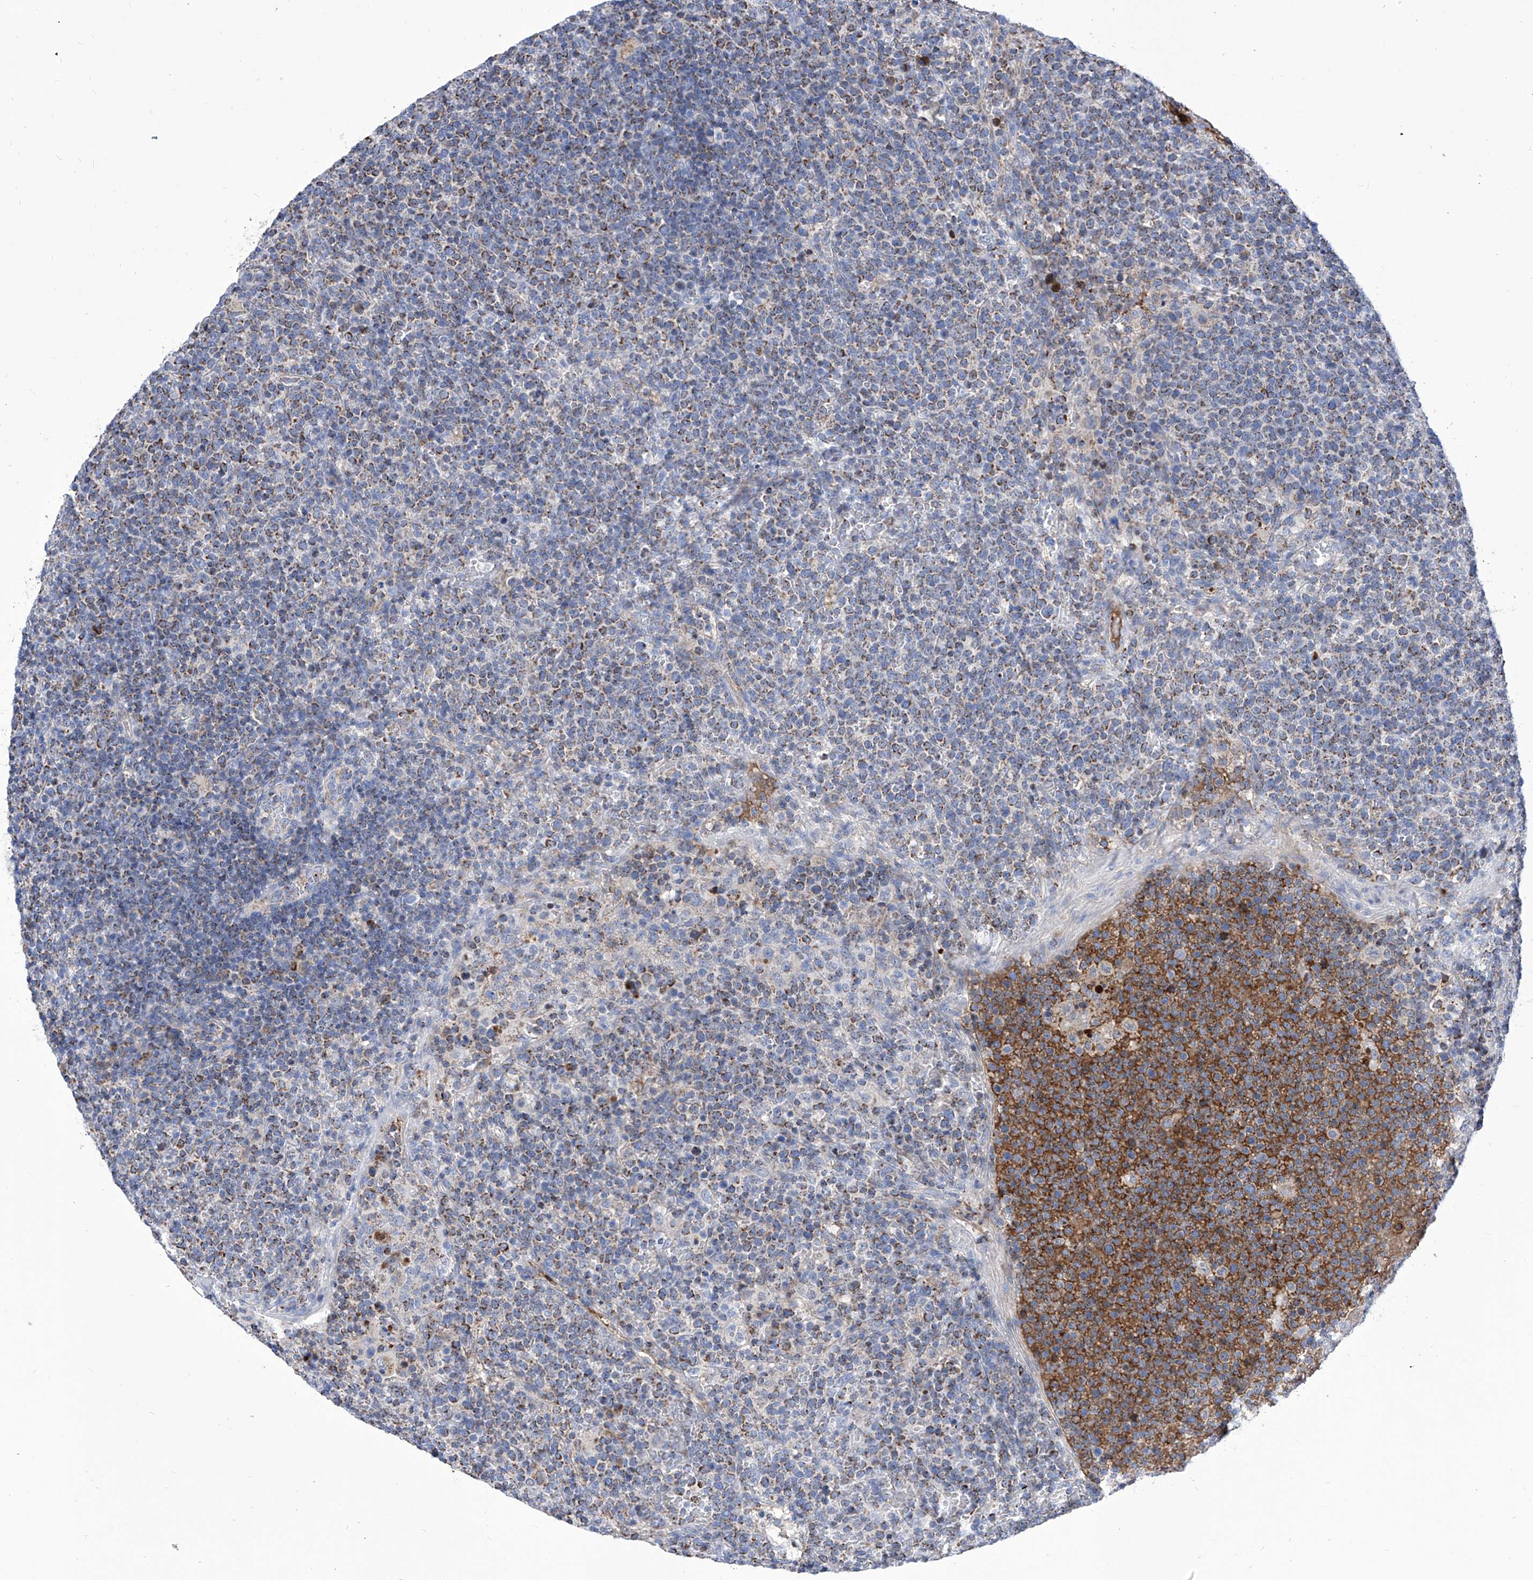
{"staining": {"intensity": "moderate", "quantity": "25%-75%", "location": "cytoplasmic/membranous"}, "tissue": "lymphoma", "cell_type": "Tumor cells", "image_type": "cancer", "snomed": [{"axis": "morphology", "description": "Malignant lymphoma, non-Hodgkin's type, High grade"}, {"axis": "topography", "description": "Lymph node"}], "caption": "Immunohistochemistry (IHC) of high-grade malignant lymphoma, non-Hodgkin's type shows medium levels of moderate cytoplasmic/membranous staining in about 25%-75% of tumor cells.", "gene": "SRBD1", "patient": {"sex": "male", "age": 61}}